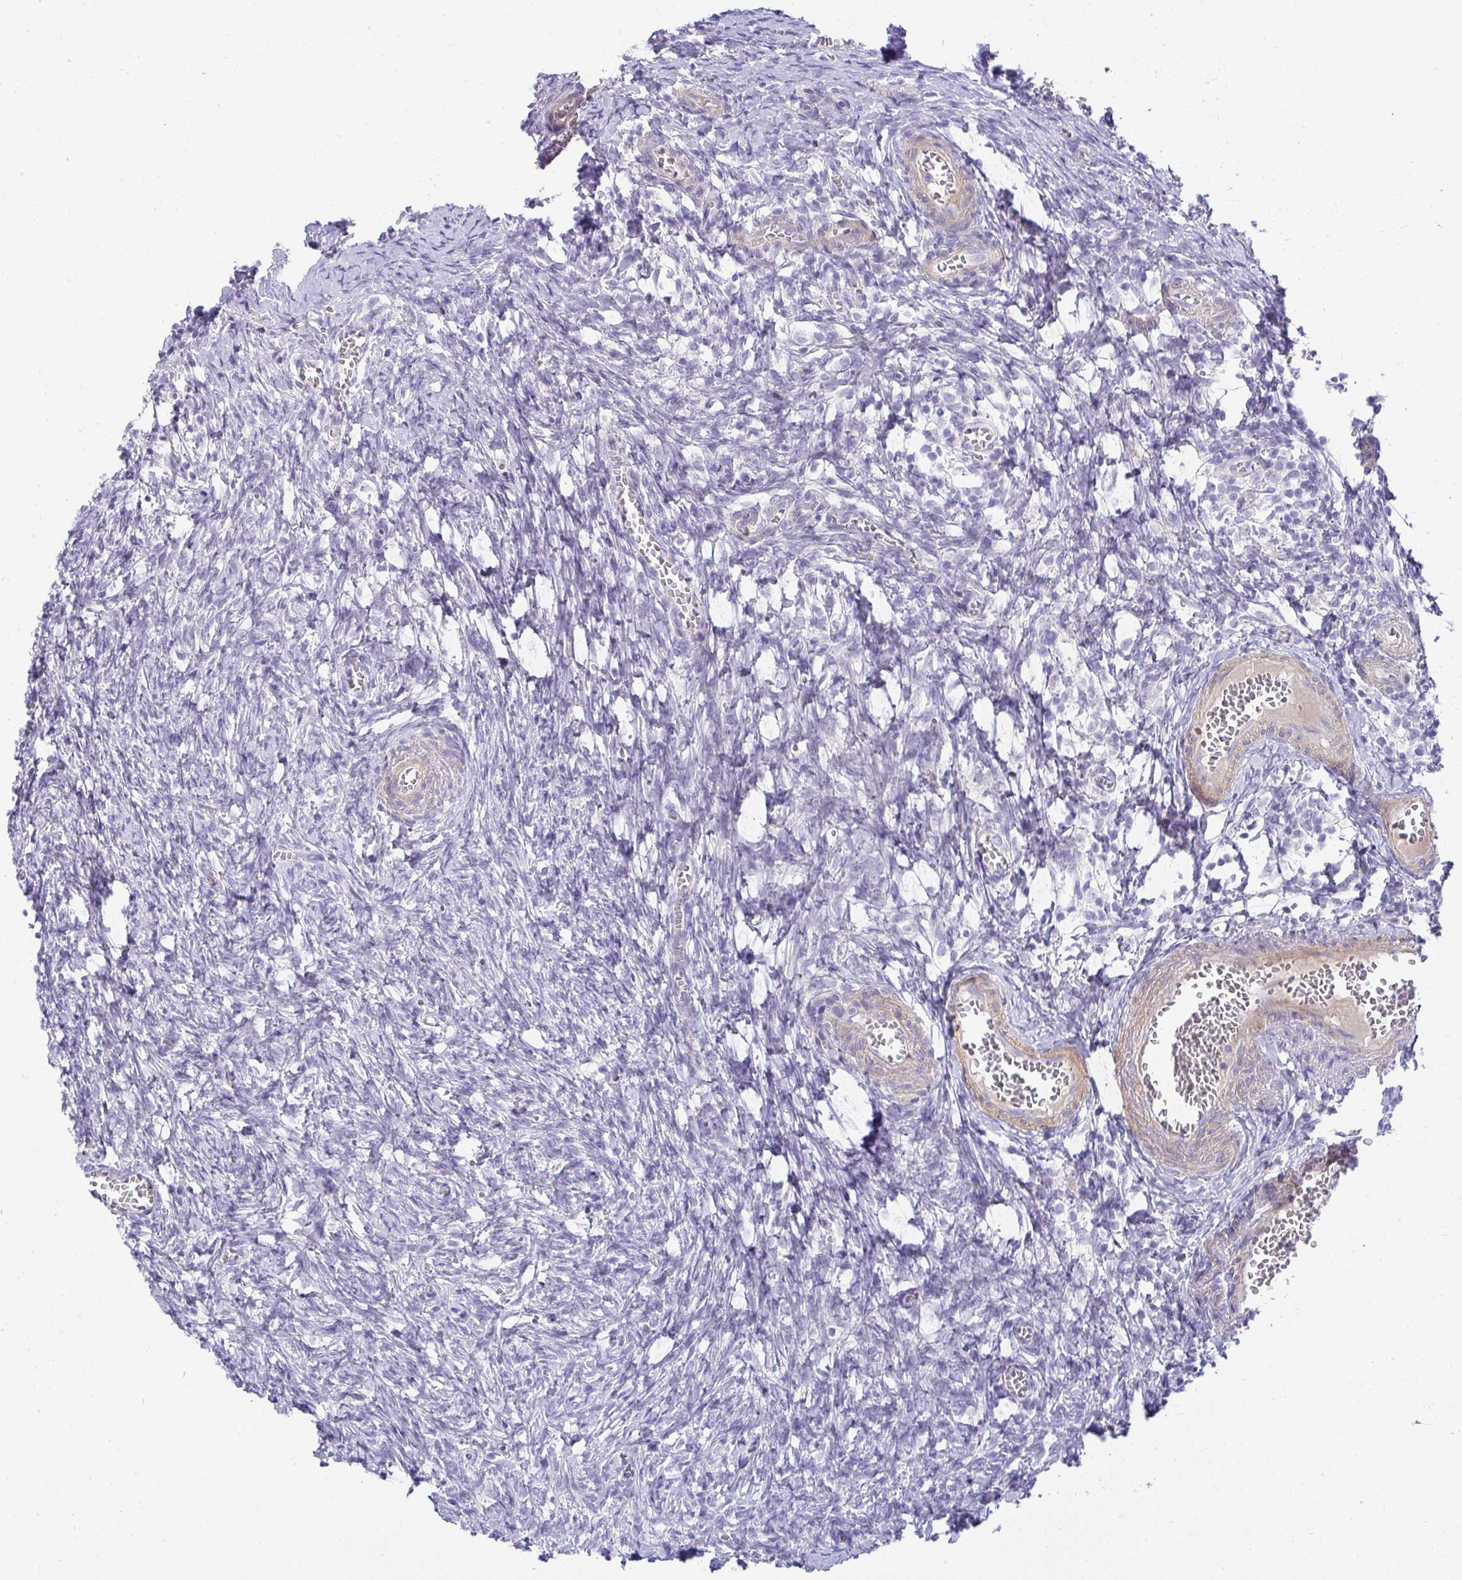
{"staining": {"intensity": "negative", "quantity": "none", "location": "none"}, "tissue": "ovary", "cell_type": "Ovarian stroma cells", "image_type": "normal", "snomed": [{"axis": "morphology", "description": "Normal tissue, NOS"}, {"axis": "topography", "description": "Ovary"}], "caption": "DAB immunohistochemical staining of normal ovary exhibits no significant expression in ovarian stroma cells.", "gene": "AK5", "patient": {"sex": "female", "age": 41}}